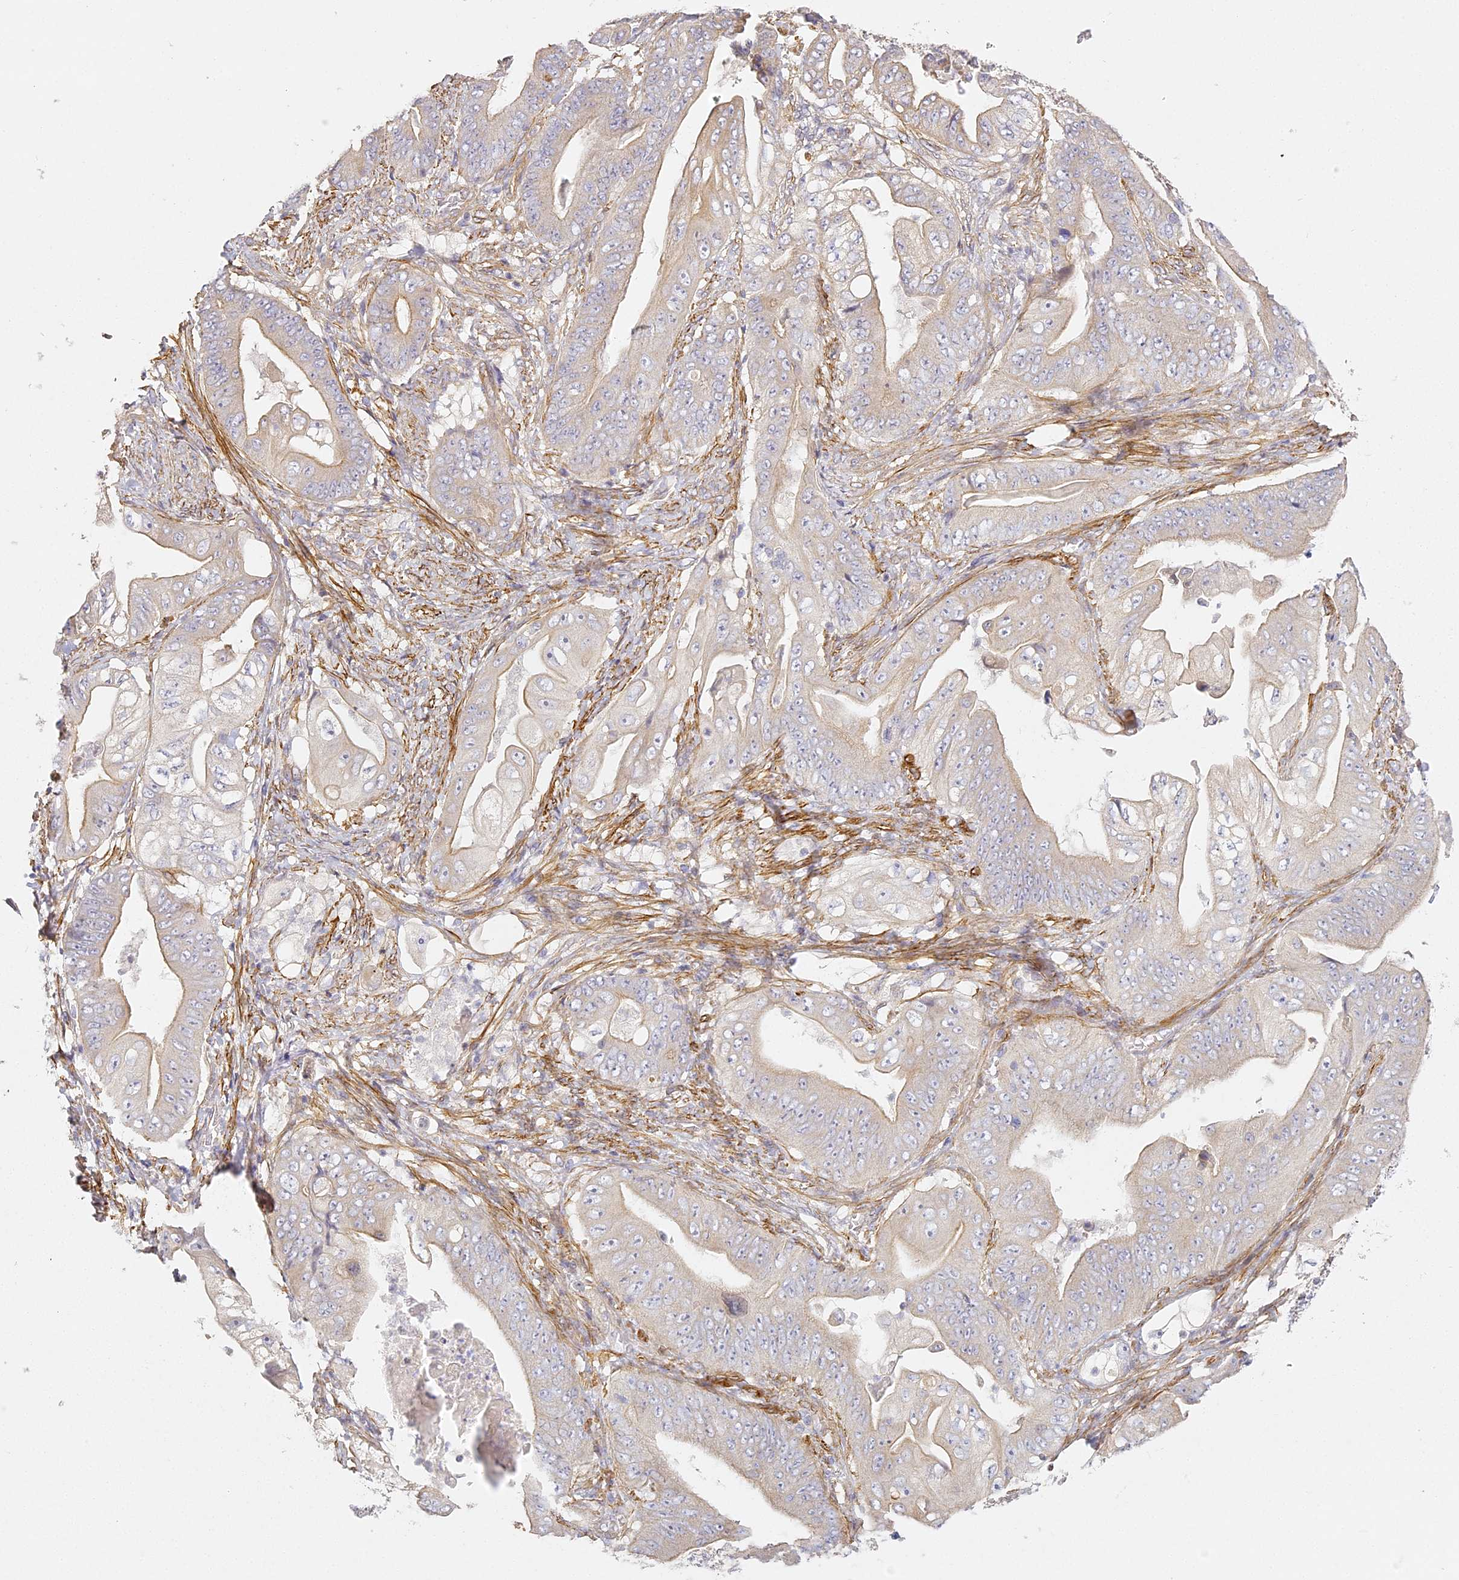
{"staining": {"intensity": "weak", "quantity": "<25%", "location": "cytoplasmic/membranous"}, "tissue": "stomach cancer", "cell_type": "Tumor cells", "image_type": "cancer", "snomed": [{"axis": "morphology", "description": "Adenocarcinoma, NOS"}, {"axis": "topography", "description": "Stomach"}], "caption": "The immunohistochemistry image has no significant expression in tumor cells of stomach cancer (adenocarcinoma) tissue.", "gene": "MED28", "patient": {"sex": "female", "age": 73}}